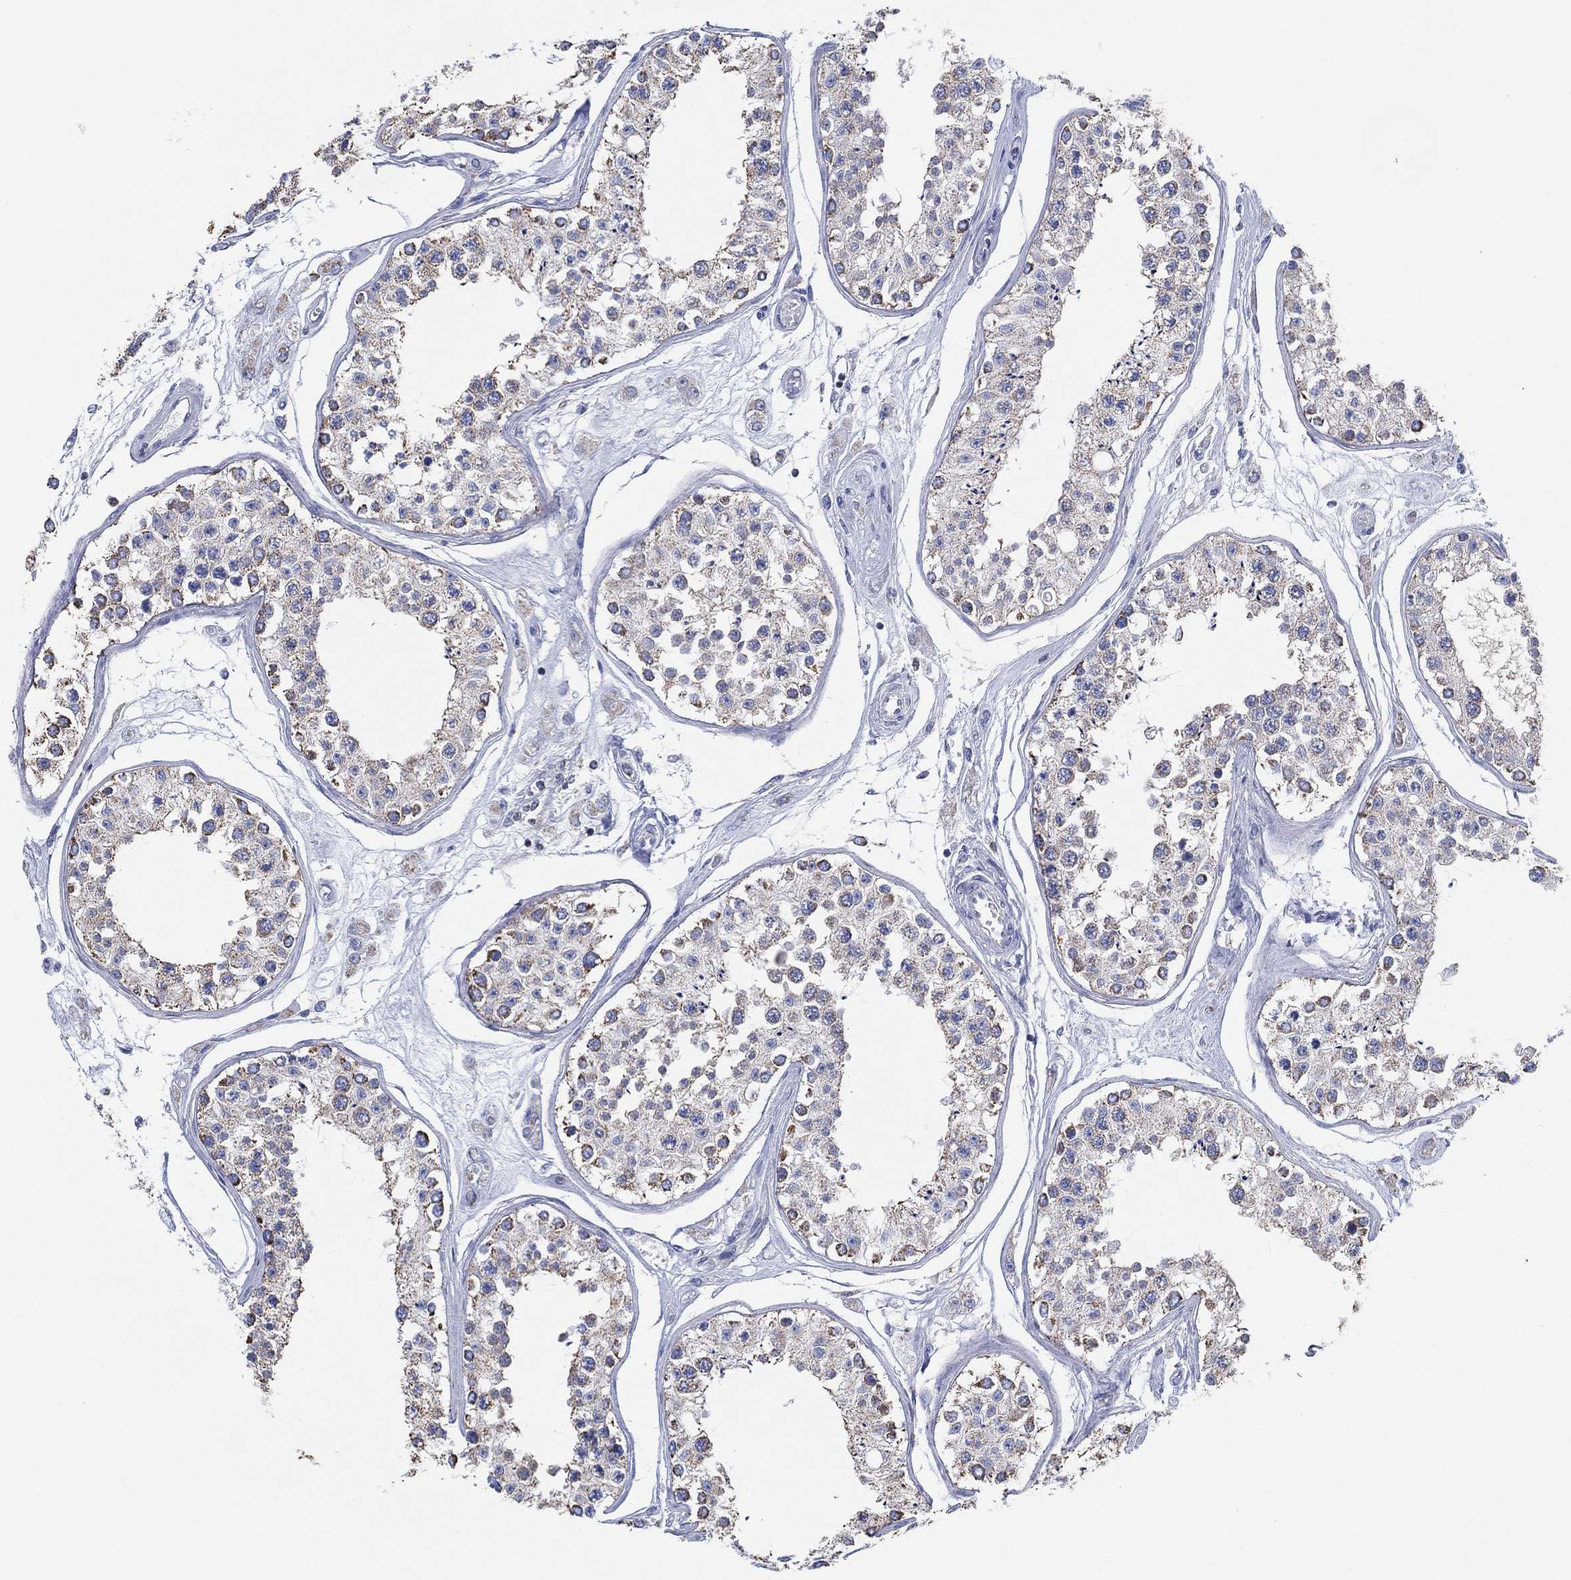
{"staining": {"intensity": "weak", "quantity": "<25%", "location": "cytoplasmic/membranous"}, "tissue": "testis", "cell_type": "Cells in seminiferous ducts", "image_type": "normal", "snomed": [{"axis": "morphology", "description": "Normal tissue, NOS"}, {"axis": "topography", "description": "Testis"}], "caption": "A high-resolution micrograph shows immunohistochemistry staining of normal testis, which displays no significant positivity in cells in seminiferous ducts.", "gene": "CFTR", "patient": {"sex": "male", "age": 25}}